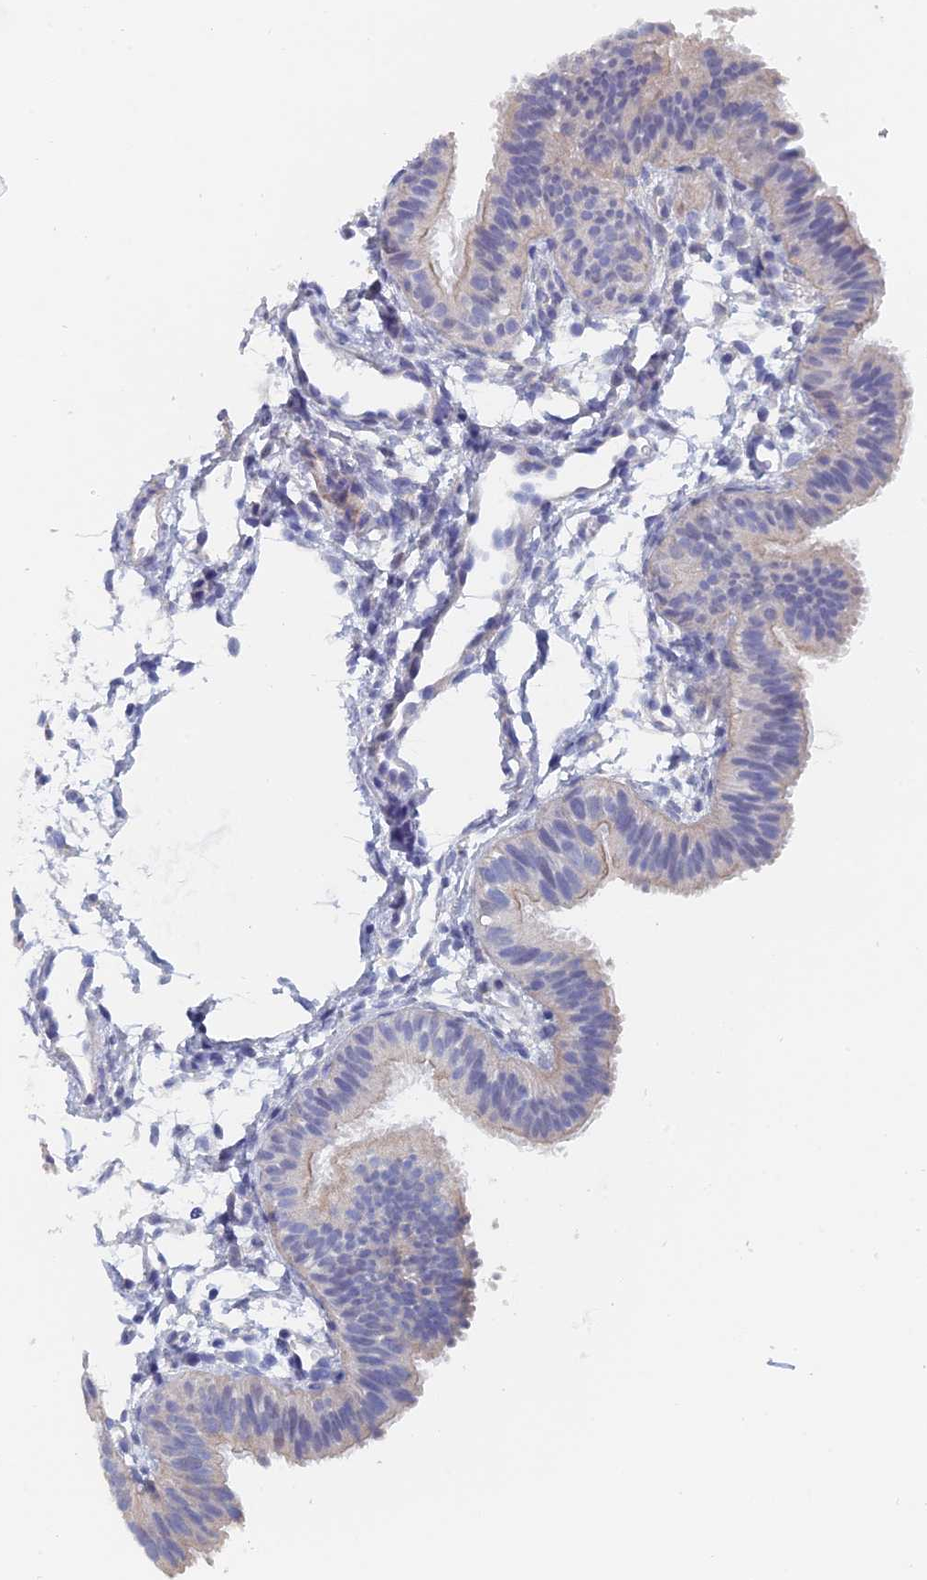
{"staining": {"intensity": "weak", "quantity": "<25%", "location": "cytoplasmic/membranous"}, "tissue": "fallopian tube", "cell_type": "Glandular cells", "image_type": "normal", "snomed": [{"axis": "morphology", "description": "Normal tissue, NOS"}, {"axis": "topography", "description": "Fallopian tube"}], "caption": "Glandular cells show no significant expression in unremarkable fallopian tube.", "gene": "GMNC", "patient": {"sex": "female", "age": 35}}